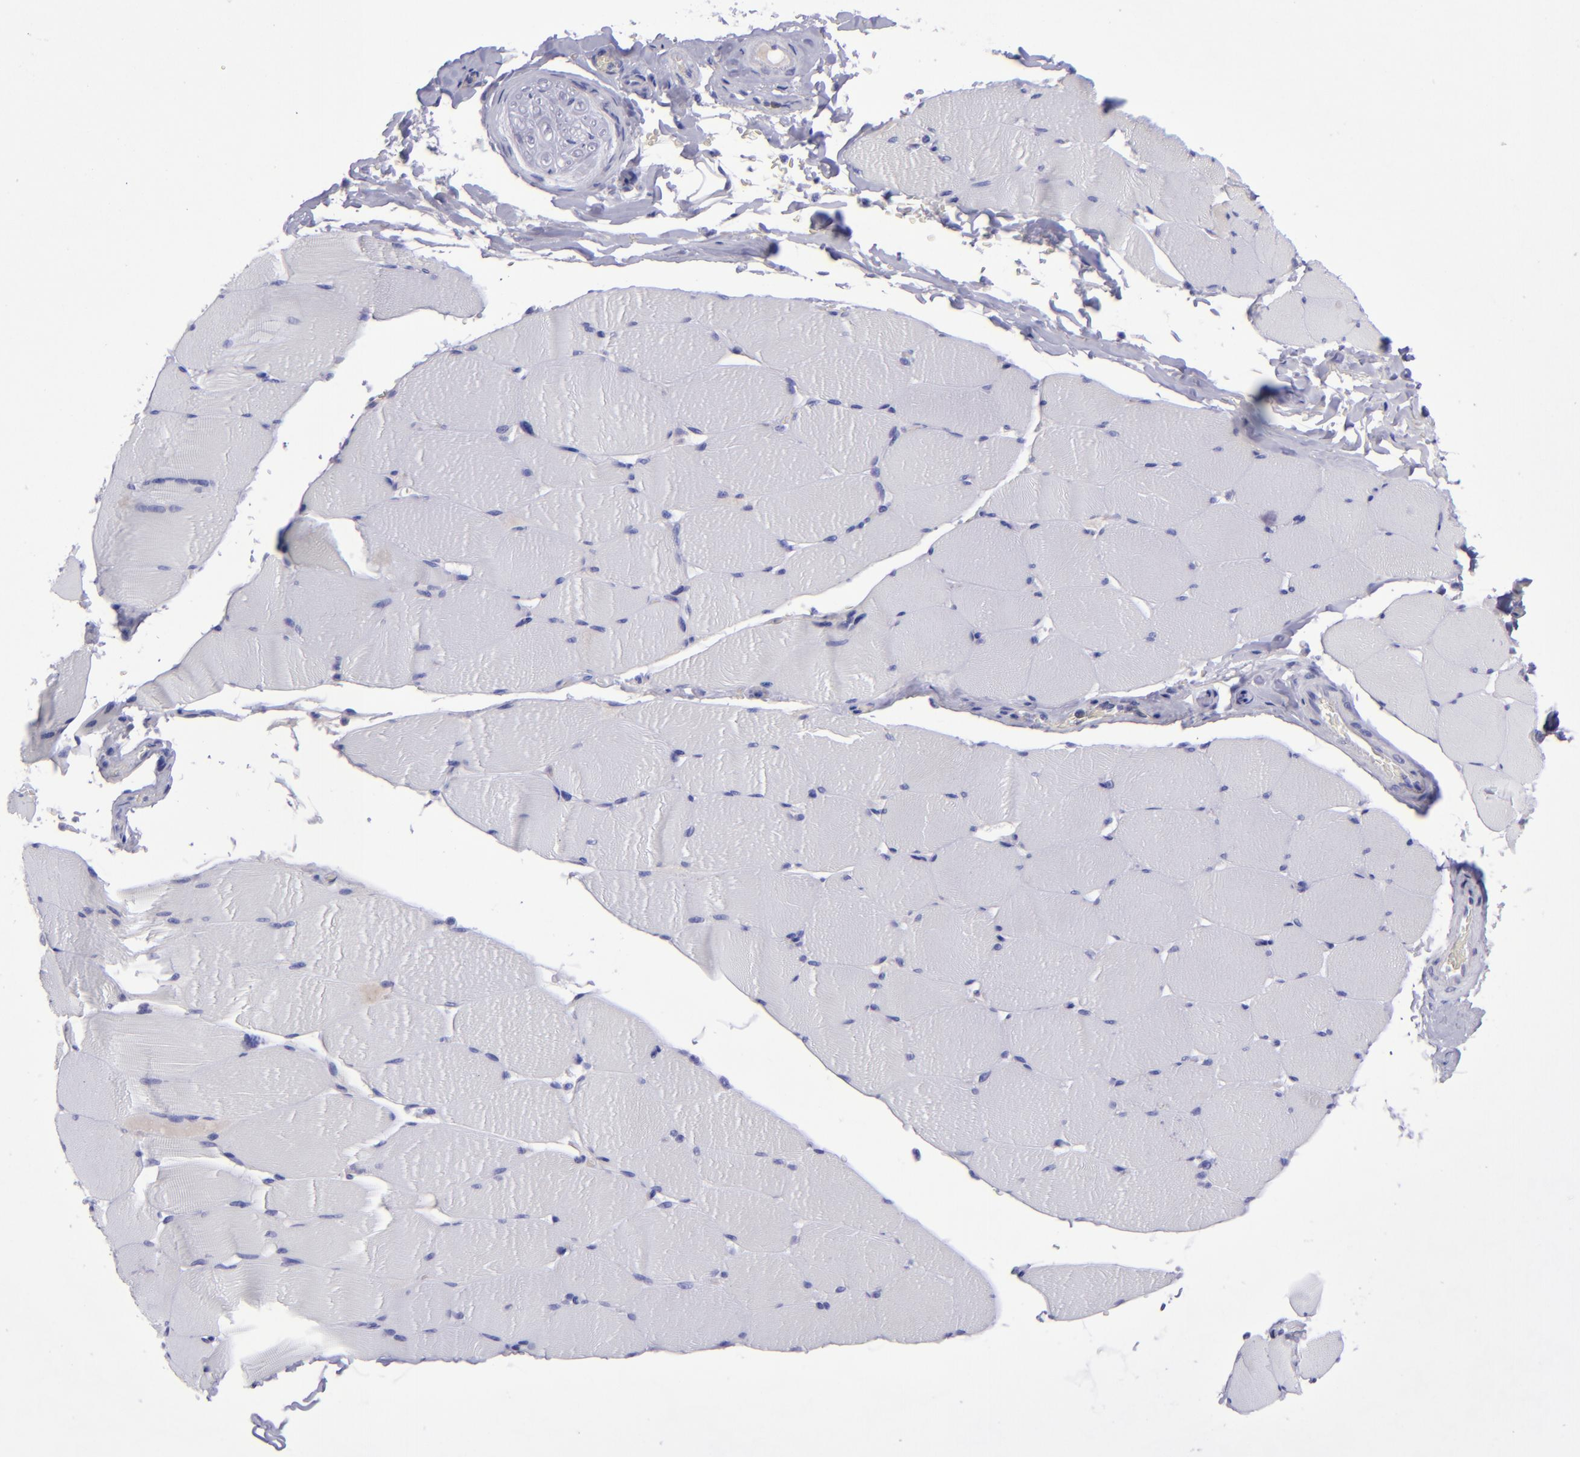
{"staining": {"intensity": "negative", "quantity": "none", "location": "none"}, "tissue": "skeletal muscle", "cell_type": "Myocytes", "image_type": "normal", "snomed": [{"axis": "morphology", "description": "Normal tissue, NOS"}, {"axis": "topography", "description": "Skeletal muscle"}], "caption": "This is an IHC image of benign skeletal muscle. There is no positivity in myocytes.", "gene": "POU2F2", "patient": {"sex": "male", "age": 62}}